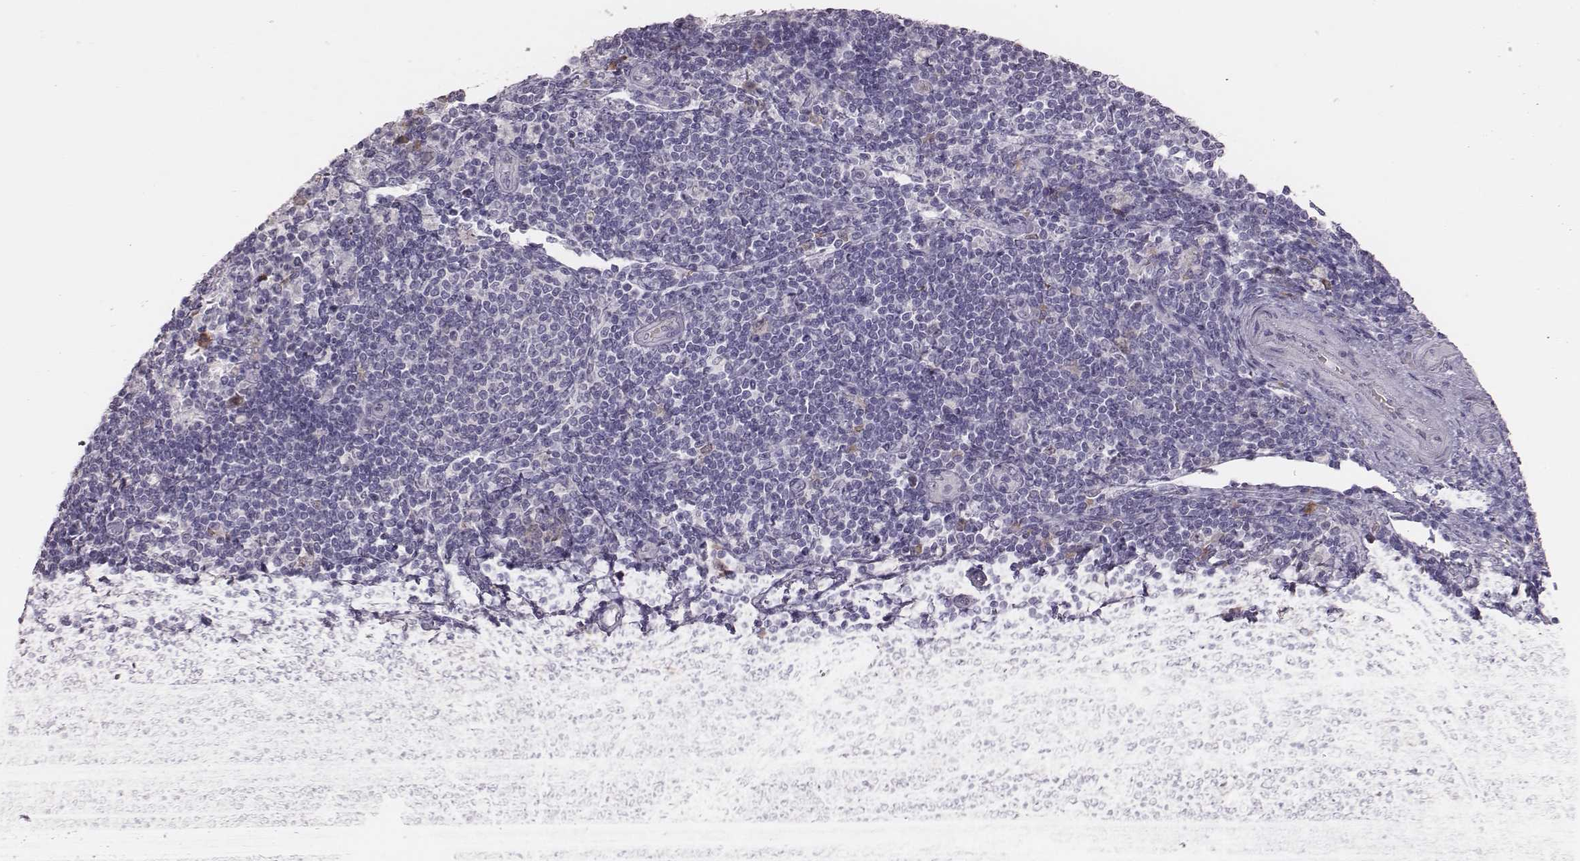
{"staining": {"intensity": "negative", "quantity": "none", "location": "none"}, "tissue": "pancreatic cancer", "cell_type": "Tumor cells", "image_type": "cancer", "snomed": [{"axis": "morphology", "description": "Adenocarcinoma, NOS"}, {"axis": "topography", "description": "Pancreas"}], "caption": "This is an immunohistochemistry micrograph of pancreatic cancer. There is no expression in tumor cells.", "gene": "PBK", "patient": {"sex": "male", "age": 71}}